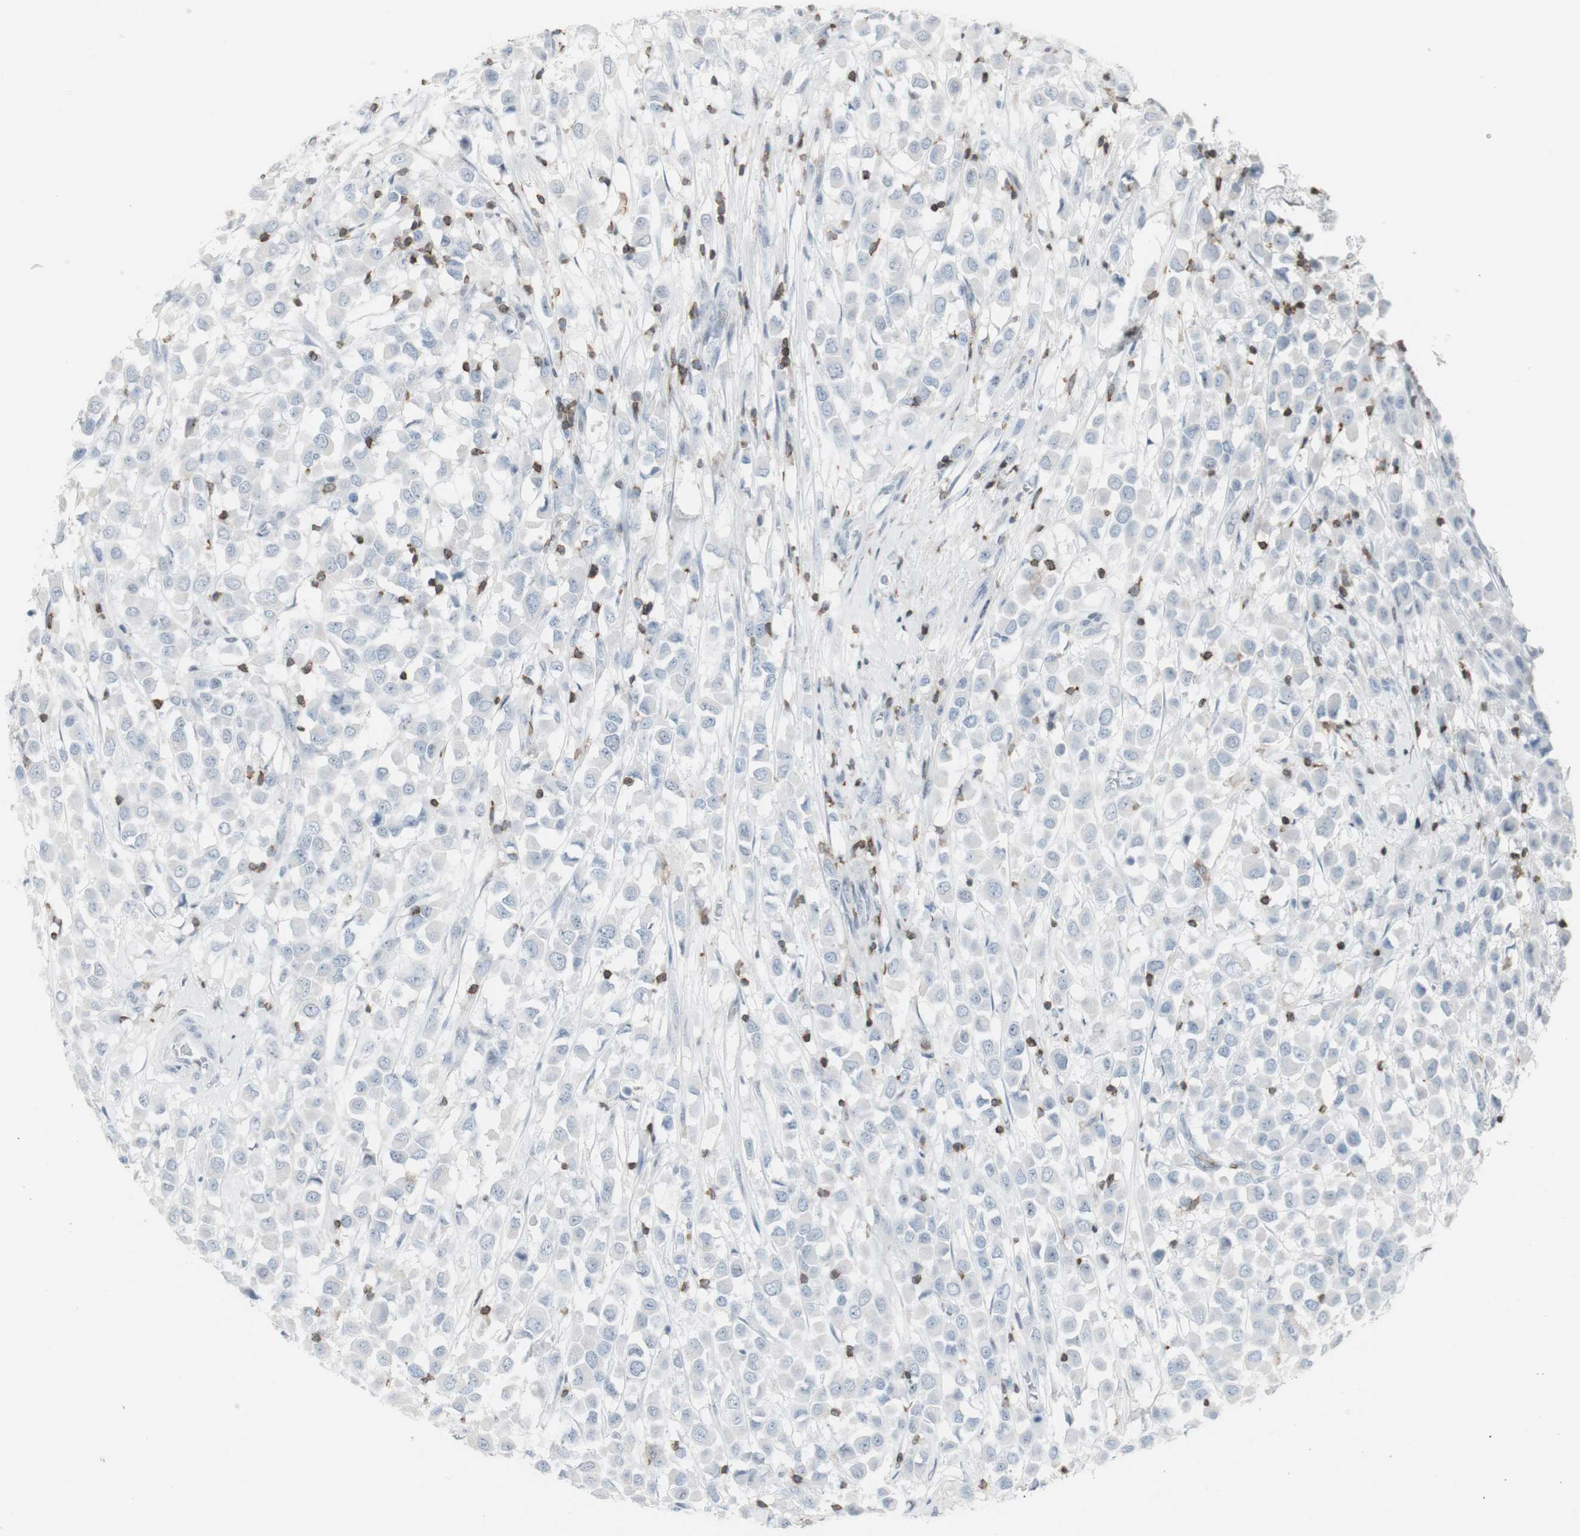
{"staining": {"intensity": "negative", "quantity": "none", "location": "none"}, "tissue": "breast cancer", "cell_type": "Tumor cells", "image_type": "cancer", "snomed": [{"axis": "morphology", "description": "Duct carcinoma"}, {"axis": "topography", "description": "Breast"}], "caption": "High power microscopy image of an immunohistochemistry micrograph of breast cancer, revealing no significant expression in tumor cells.", "gene": "NRG1", "patient": {"sex": "female", "age": 61}}